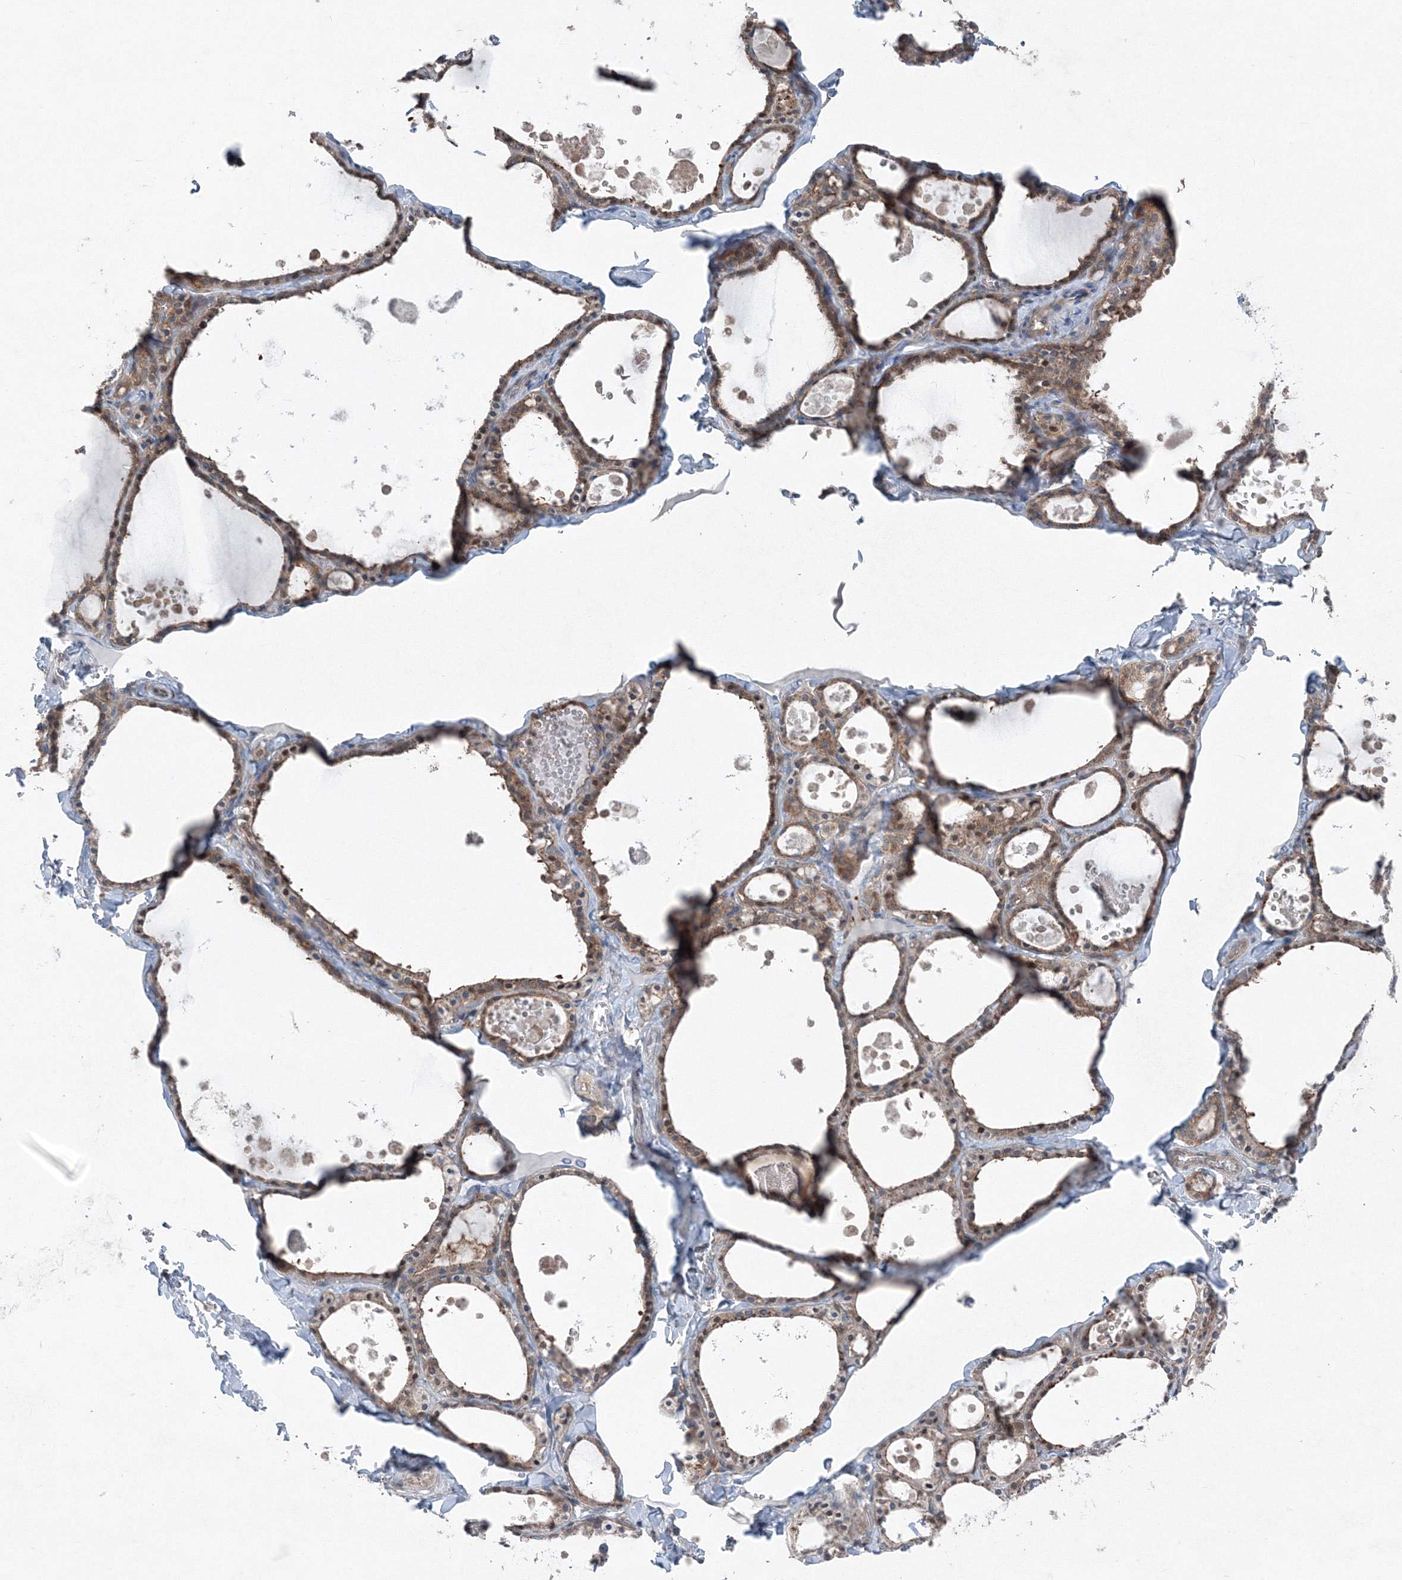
{"staining": {"intensity": "moderate", "quantity": ">75%", "location": "cytoplasmic/membranous,nuclear"}, "tissue": "thyroid gland", "cell_type": "Glandular cells", "image_type": "normal", "snomed": [{"axis": "morphology", "description": "Normal tissue, NOS"}, {"axis": "topography", "description": "Thyroid gland"}], "caption": "Human thyroid gland stained for a protein (brown) exhibits moderate cytoplasmic/membranous,nuclear positive expression in about >75% of glandular cells.", "gene": "TPRKB", "patient": {"sex": "male", "age": 56}}